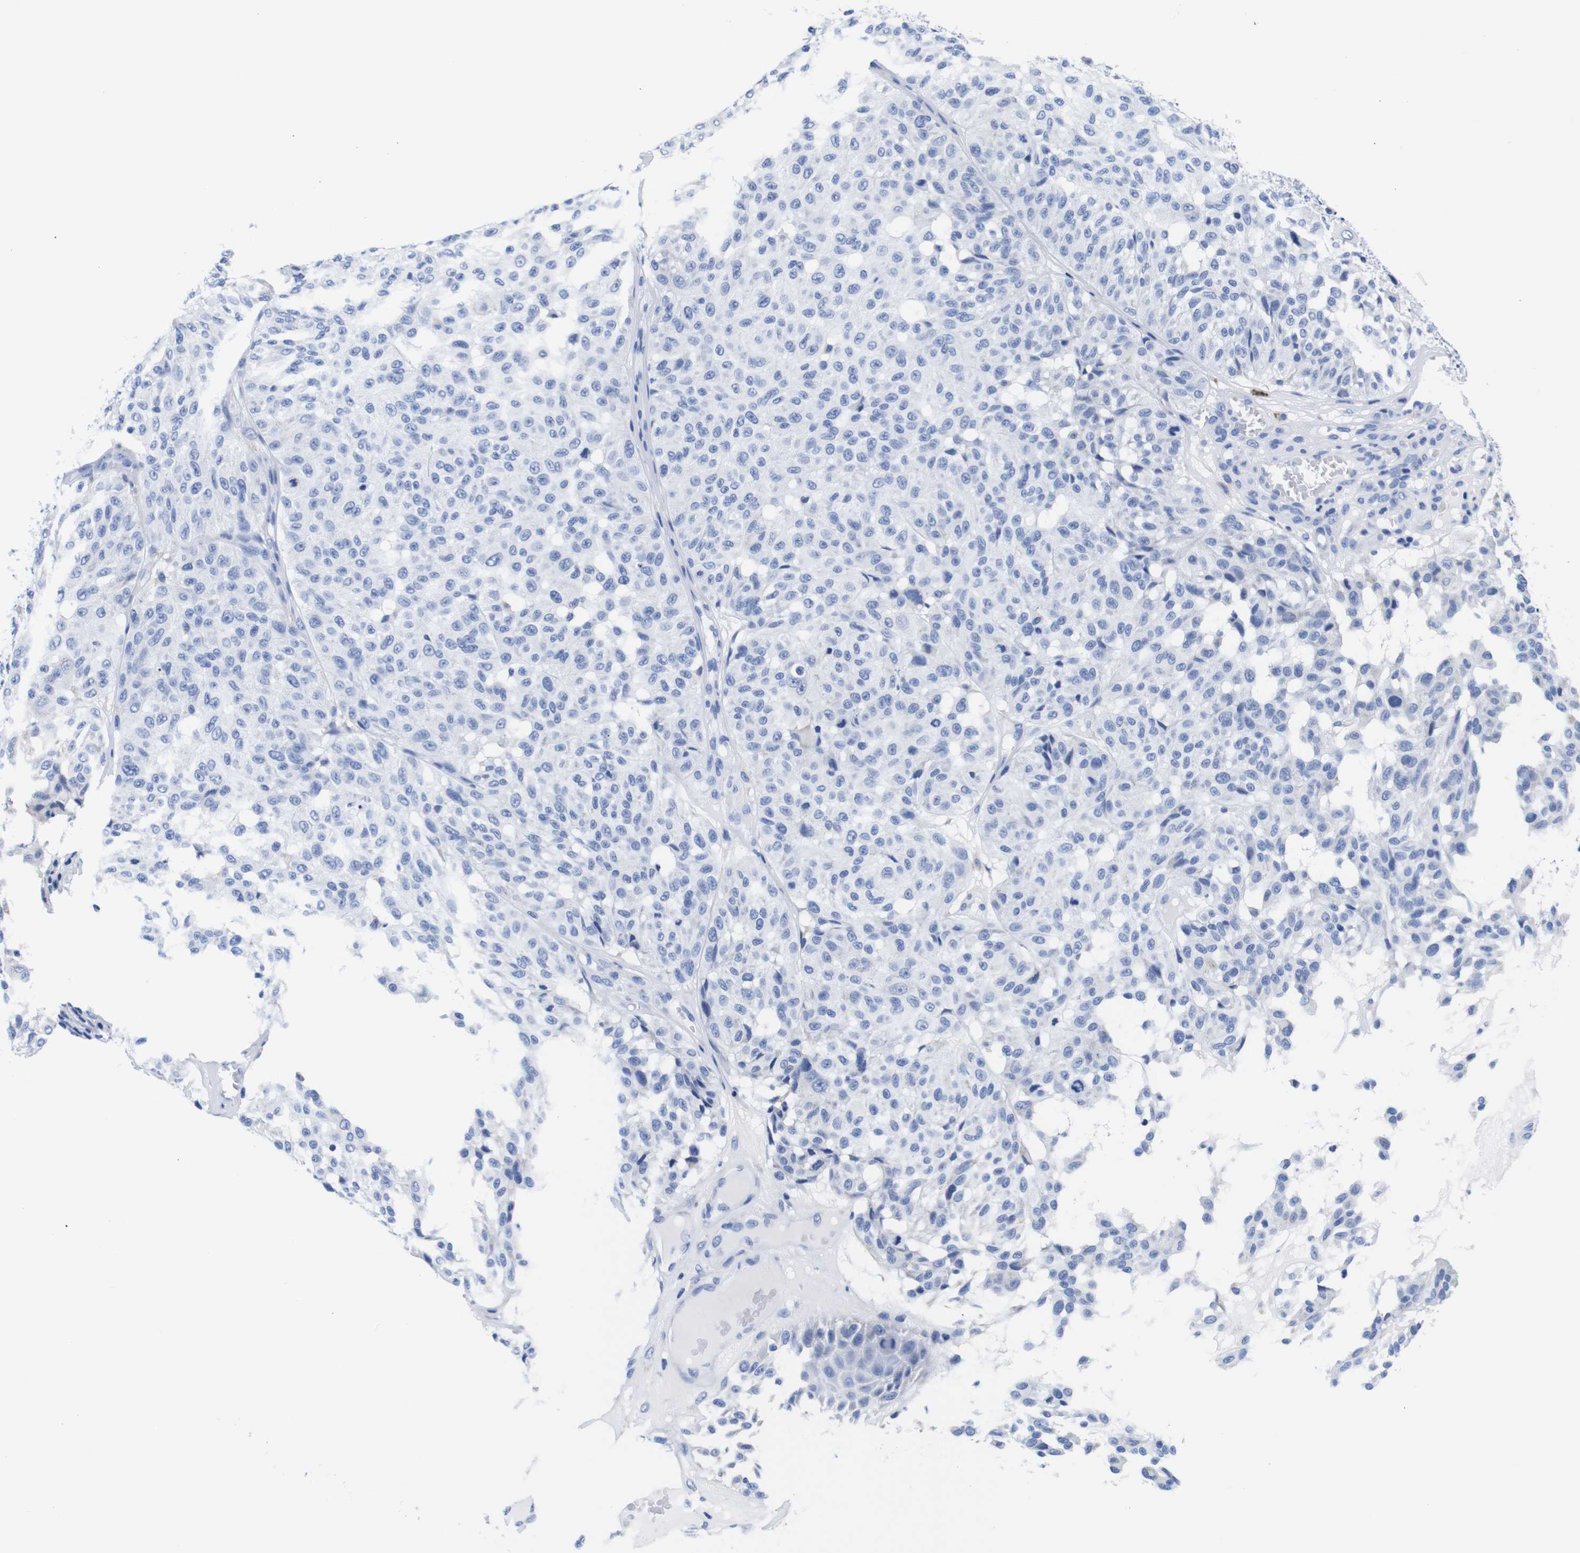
{"staining": {"intensity": "negative", "quantity": "none", "location": "none"}, "tissue": "melanoma", "cell_type": "Tumor cells", "image_type": "cancer", "snomed": [{"axis": "morphology", "description": "Malignant melanoma, NOS"}, {"axis": "topography", "description": "Skin"}], "caption": "This is an immunohistochemistry (IHC) image of human melanoma. There is no expression in tumor cells.", "gene": "CLEC4G", "patient": {"sex": "female", "age": 46}}